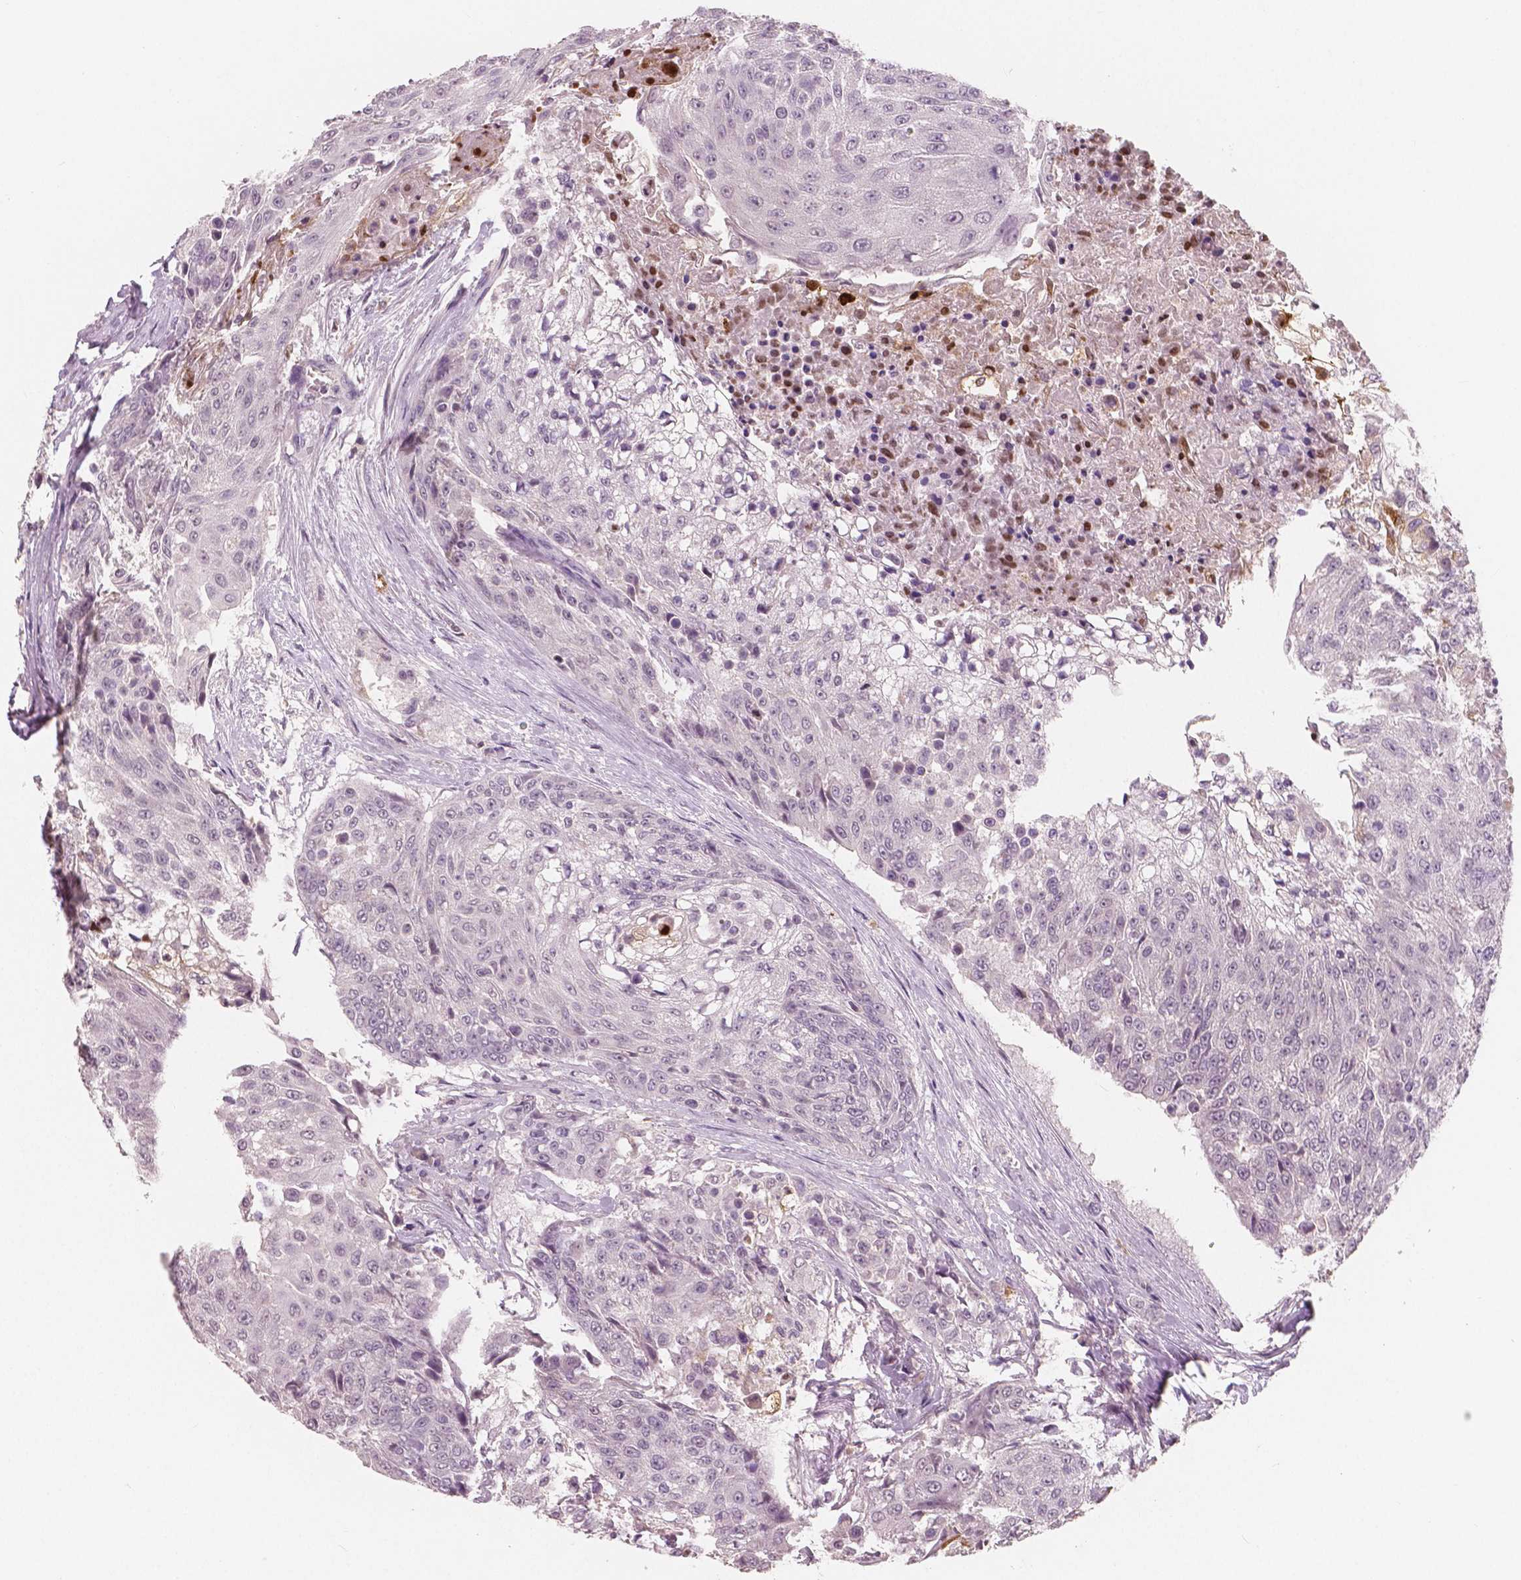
{"staining": {"intensity": "negative", "quantity": "none", "location": "none"}, "tissue": "urothelial cancer", "cell_type": "Tumor cells", "image_type": "cancer", "snomed": [{"axis": "morphology", "description": "Urothelial carcinoma, High grade"}, {"axis": "topography", "description": "Urinary bladder"}], "caption": "This photomicrograph is of high-grade urothelial carcinoma stained with IHC to label a protein in brown with the nuclei are counter-stained blue. There is no staining in tumor cells.", "gene": "RNASE7", "patient": {"sex": "female", "age": 63}}